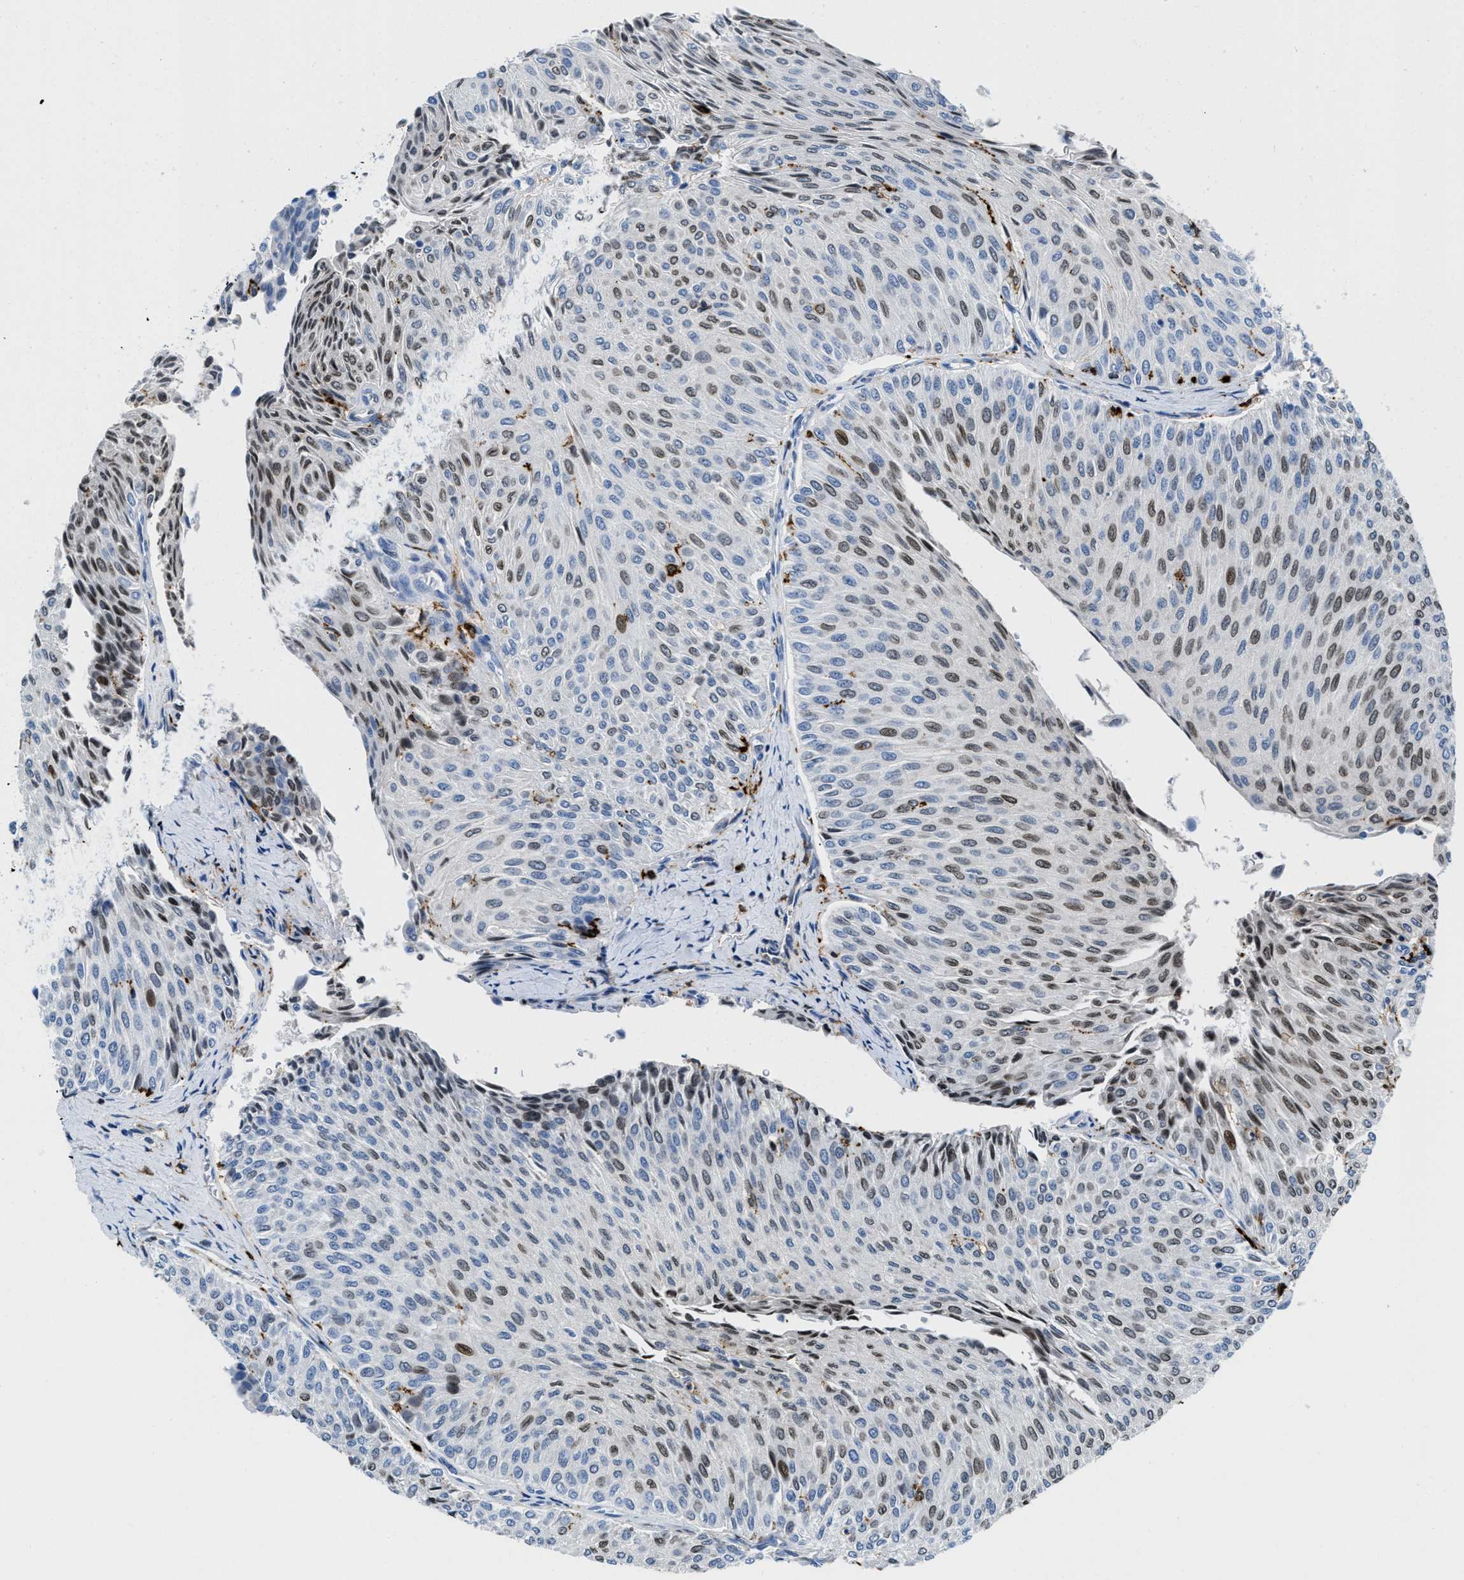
{"staining": {"intensity": "moderate", "quantity": "25%-75%", "location": "nuclear"}, "tissue": "urothelial cancer", "cell_type": "Tumor cells", "image_type": "cancer", "snomed": [{"axis": "morphology", "description": "Urothelial carcinoma, Low grade"}, {"axis": "topography", "description": "Urinary bladder"}], "caption": "Approximately 25%-75% of tumor cells in urothelial carcinoma (low-grade) reveal moderate nuclear protein expression as visualized by brown immunohistochemical staining.", "gene": "CD226", "patient": {"sex": "male", "age": 78}}